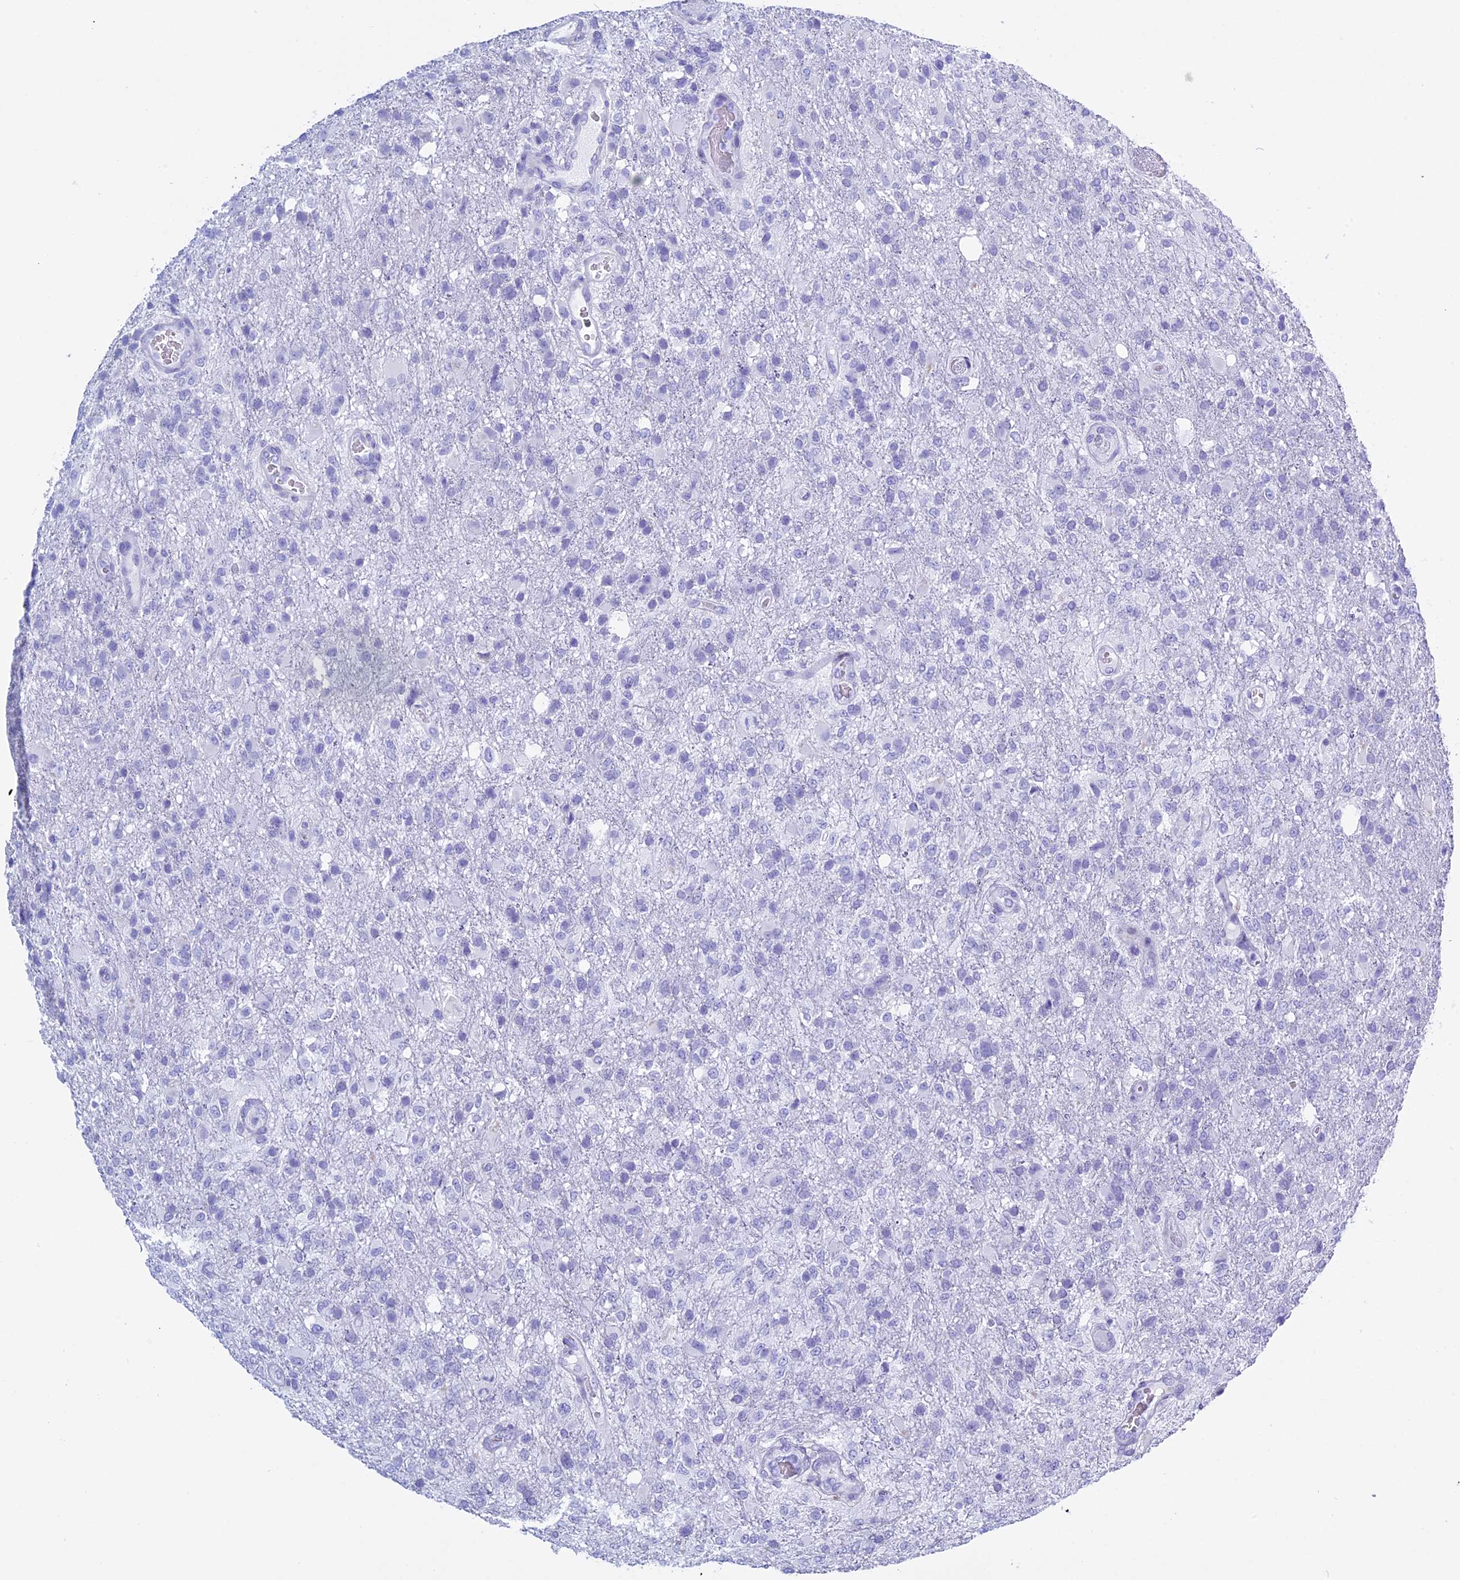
{"staining": {"intensity": "negative", "quantity": "none", "location": "none"}, "tissue": "glioma", "cell_type": "Tumor cells", "image_type": "cancer", "snomed": [{"axis": "morphology", "description": "Glioma, malignant, High grade"}, {"axis": "topography", "description": "Brain"}], "caption": "An IHC micrograph of glioma is shown. There is no staining in tumor cells of glioma.", "gene": "KCTD21", "patient": {"sex": "female", "age": 74}}